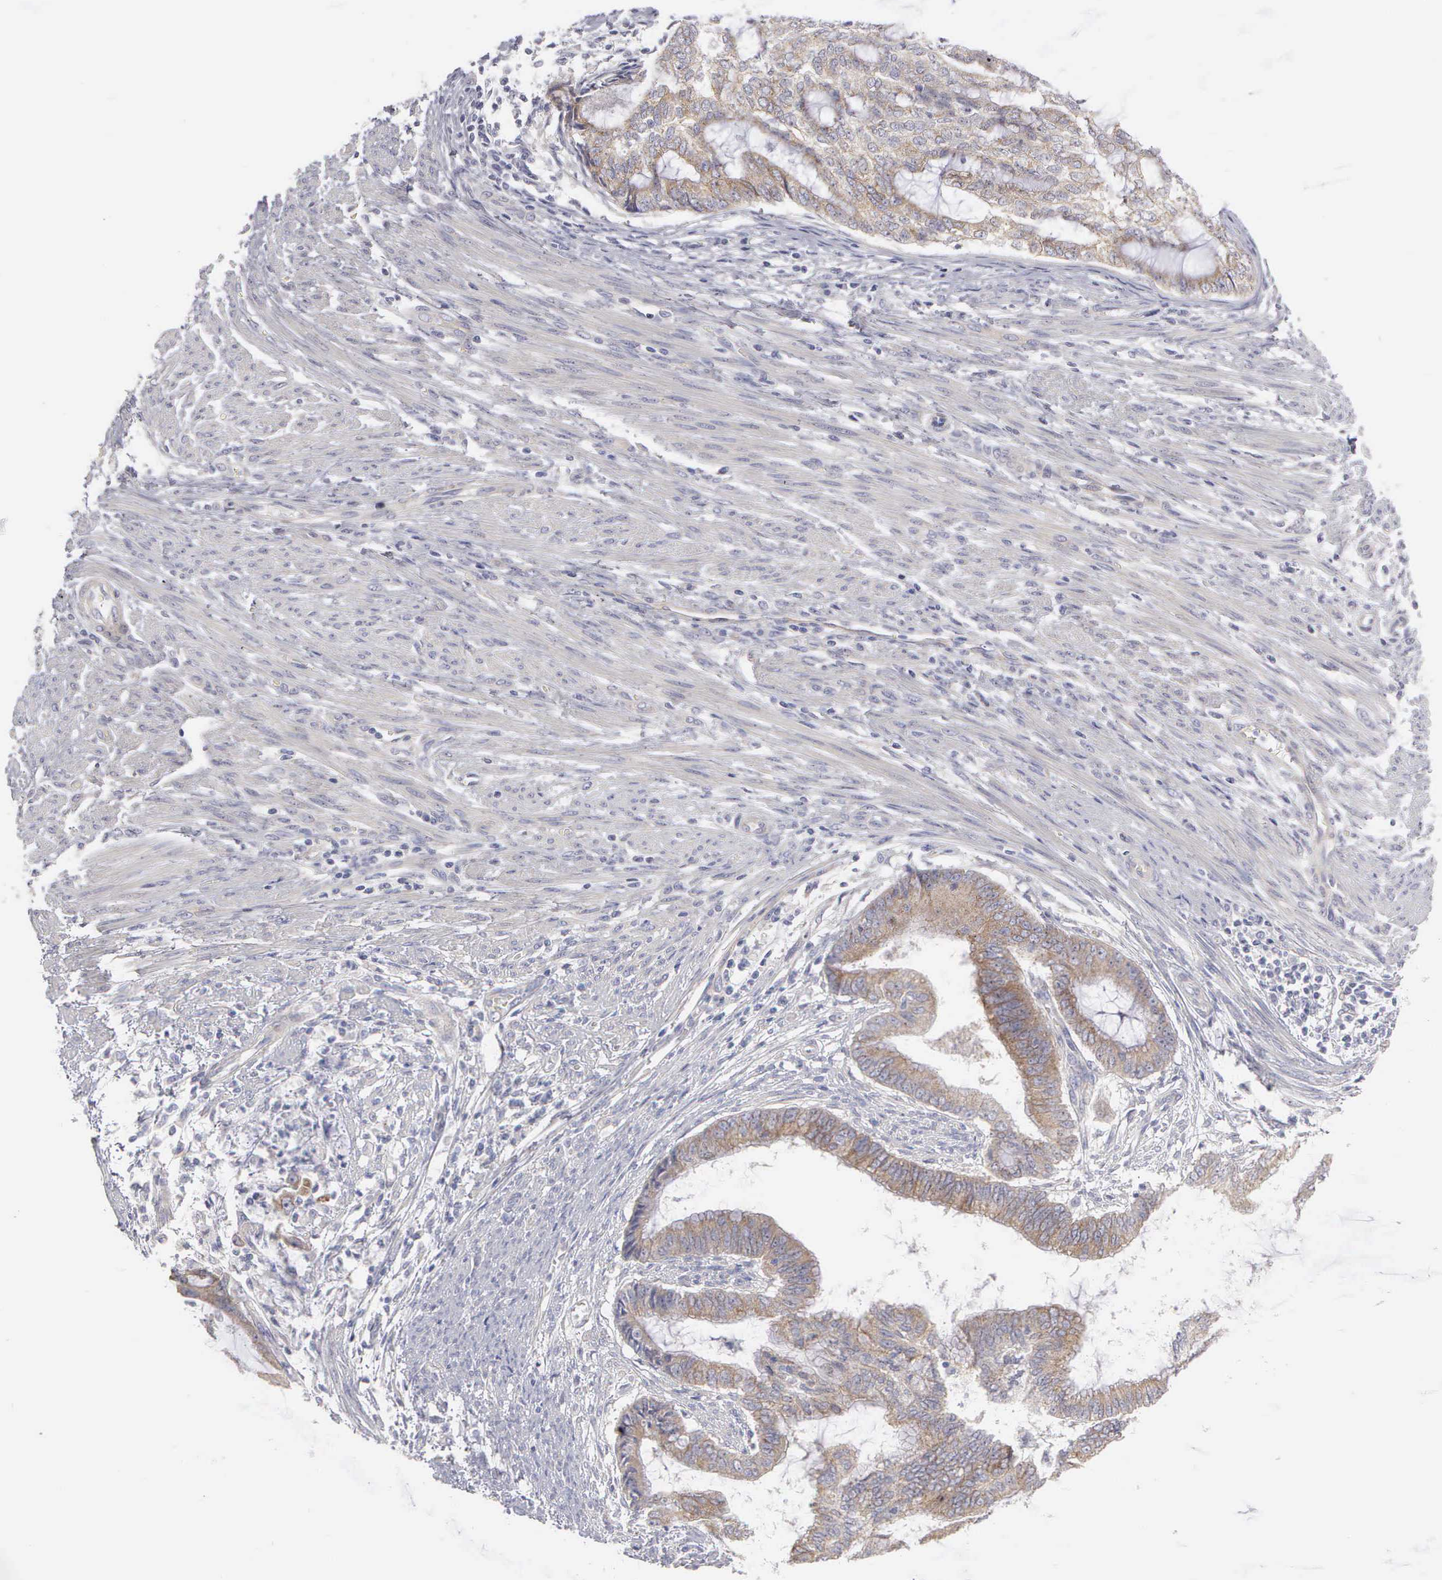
{"staining": {"intensity": "weak", "quantity": ">75%", "location": "cytoplasmic/membranous"}, "tissue": "endometrial cancer", "cell_type": "Tumor cells", "image_type": "cancer", "snomed": [{"axis": "morphology", "description": "Adenocarcinoma, NOS"}, {"axis": "topography", "description": "Endometrium"}], "caption": "About >75% of tumor cells in adenocarcinoma (endometrial) display weak cytoplasmic/membranous protein positivity as visualized by brown immunohistochemical staining.", "gene": "CEP170B", "patient": {"sex": "female", "age": 63}}